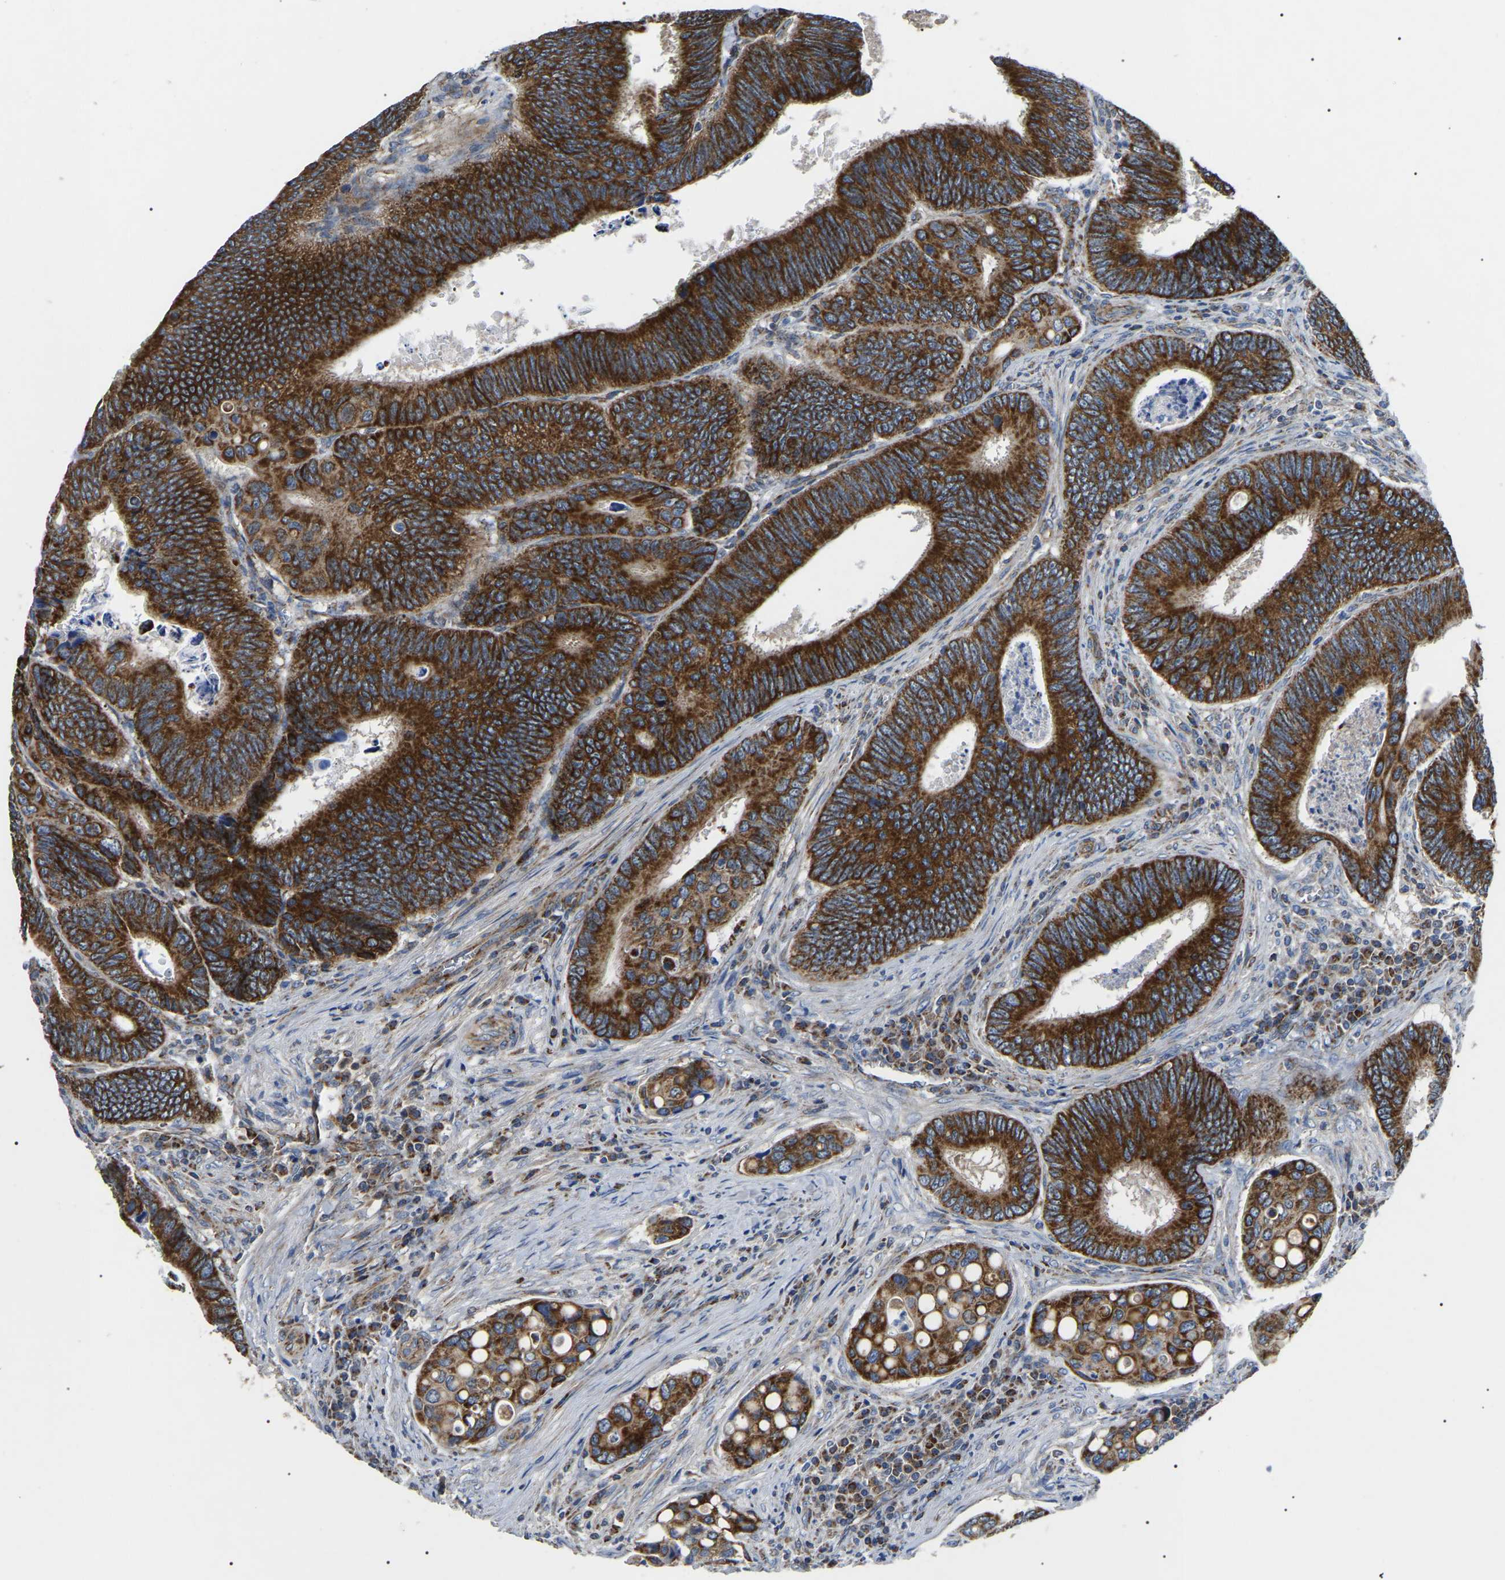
{"staining": {"intensity": "strong", "quantity": ">75%", "location": "cytoplasmic/membranous"}, "tissue": "colorectal cancer", "cell_type": "Tumor cells", "image_type": "cancer", "snomed": [{"axis": "morphology", "description": "Inflammation, NOS"}, {"axis": "morphology", "description": "Adenocarcinoma, NOS"}, {"axis": "topography", "description": "Colon"}], "caption": "Immunohistochemistry of human colorectal adenocarcinoma shows high levels of strong cytoplasmic/membranous expression in about >75% of tumor cells. (DAB (3,3'-diaminobenzidine) = brown stain, brightfield microscopy at high magnification).", "gene": "PPM1E", "patient": {"sex": "male", "age": 72}}